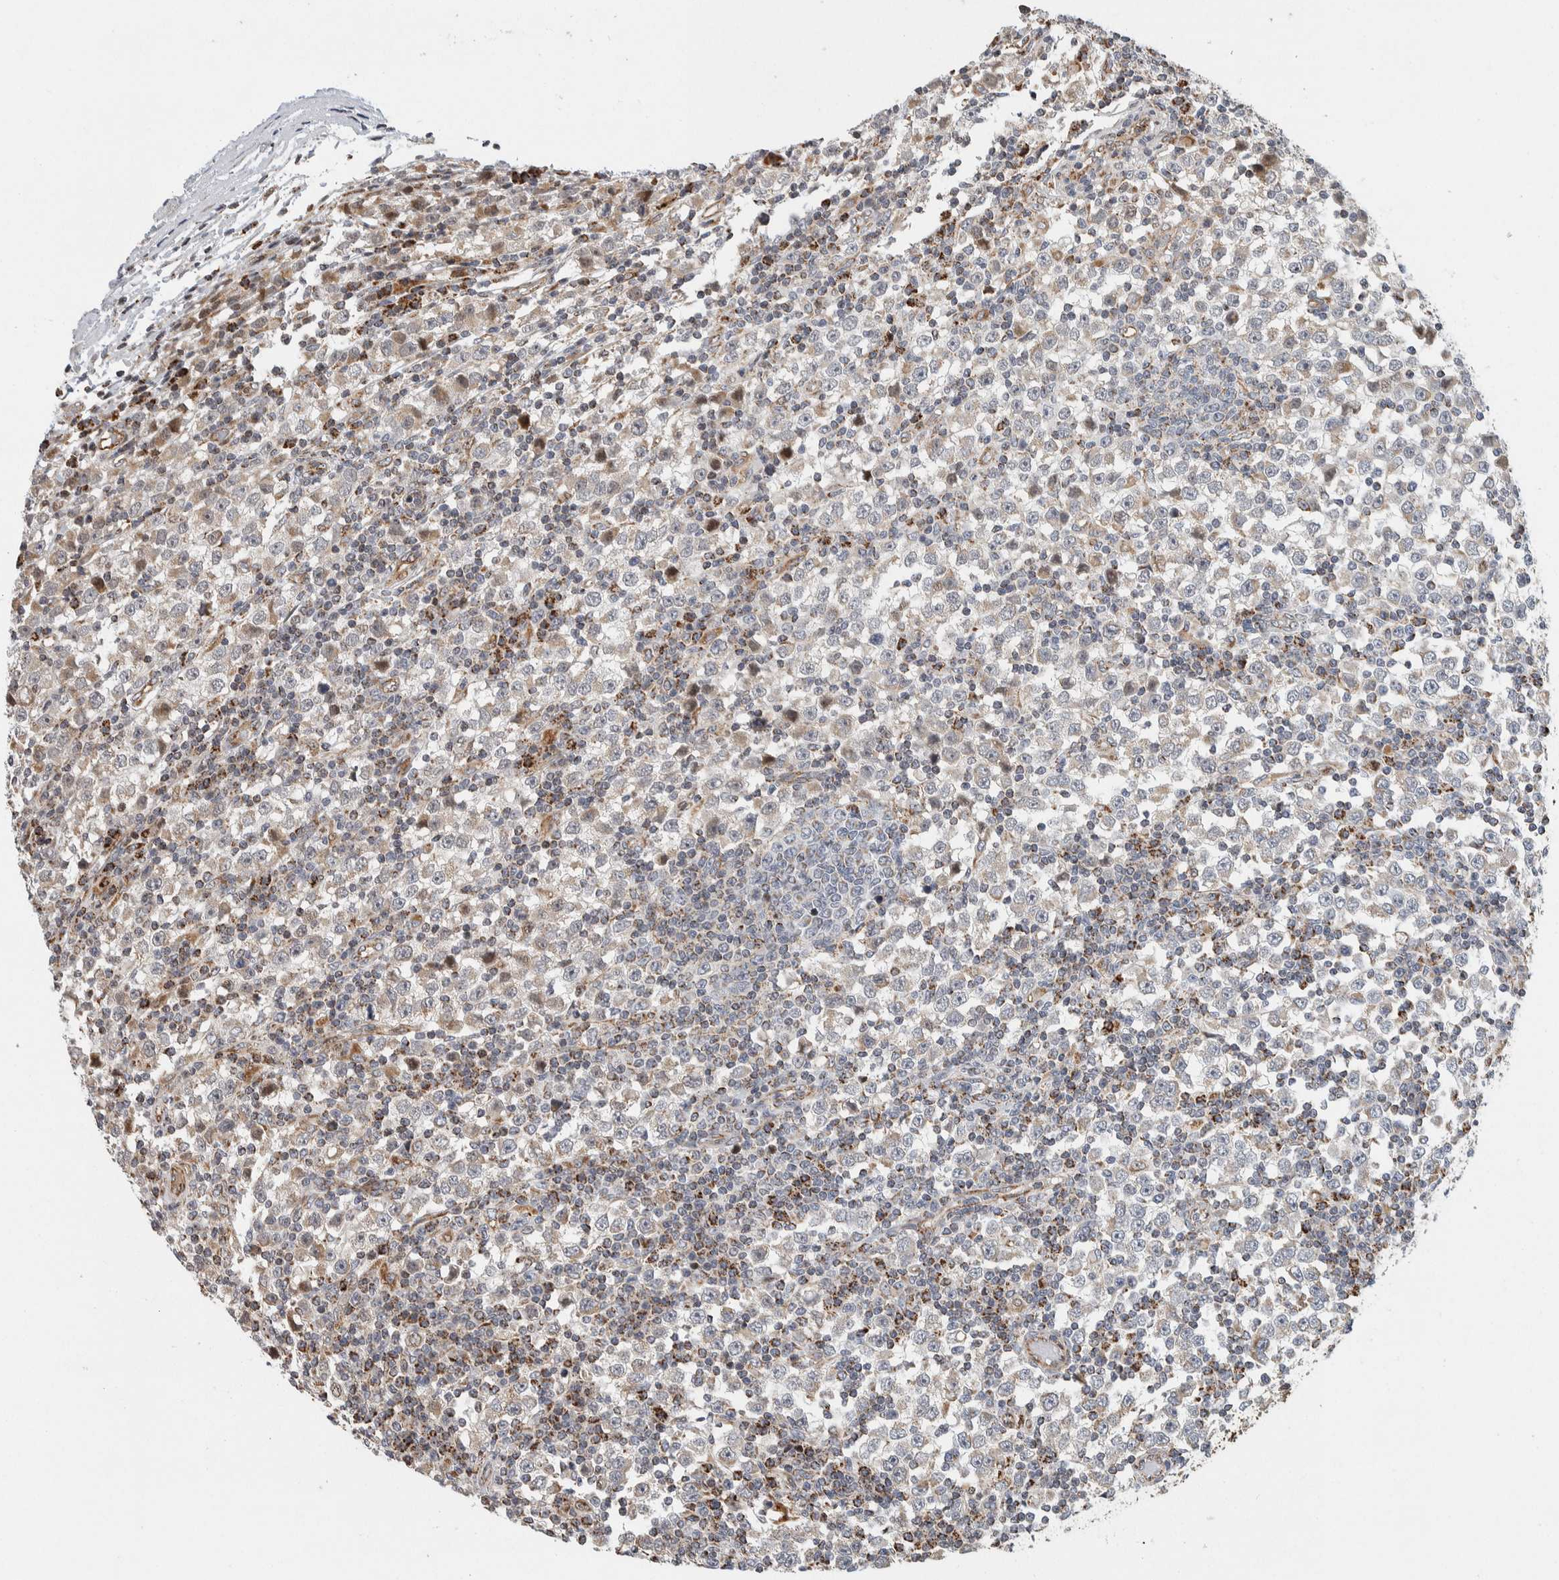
{"staining": {"intensity": "negative", "quantity": "none", "location": "none"}, "tissue": "testis cancer", "cell_type": "Tumor cells", "image_type": "cancer", "snomed": [{"axis": "morphology", "description": "Seminoma, NOS"}, {"axis": "topography", "description": "Testis"}], "caption": "High magnification brightfield microscopy of testis cancer stained with DAB (brown) and counterstained with hematoxylin (blue): tumor cells show no significant staining. The staining was performed using DAB (3,3'-diaminobenzidine) to visualize the protein expression in brown, while the nuclei were stained in blue with hematoxylin (Magnification: 20x).", "gene": "AFP", "patient": {"sex": "male", "age": 65}}